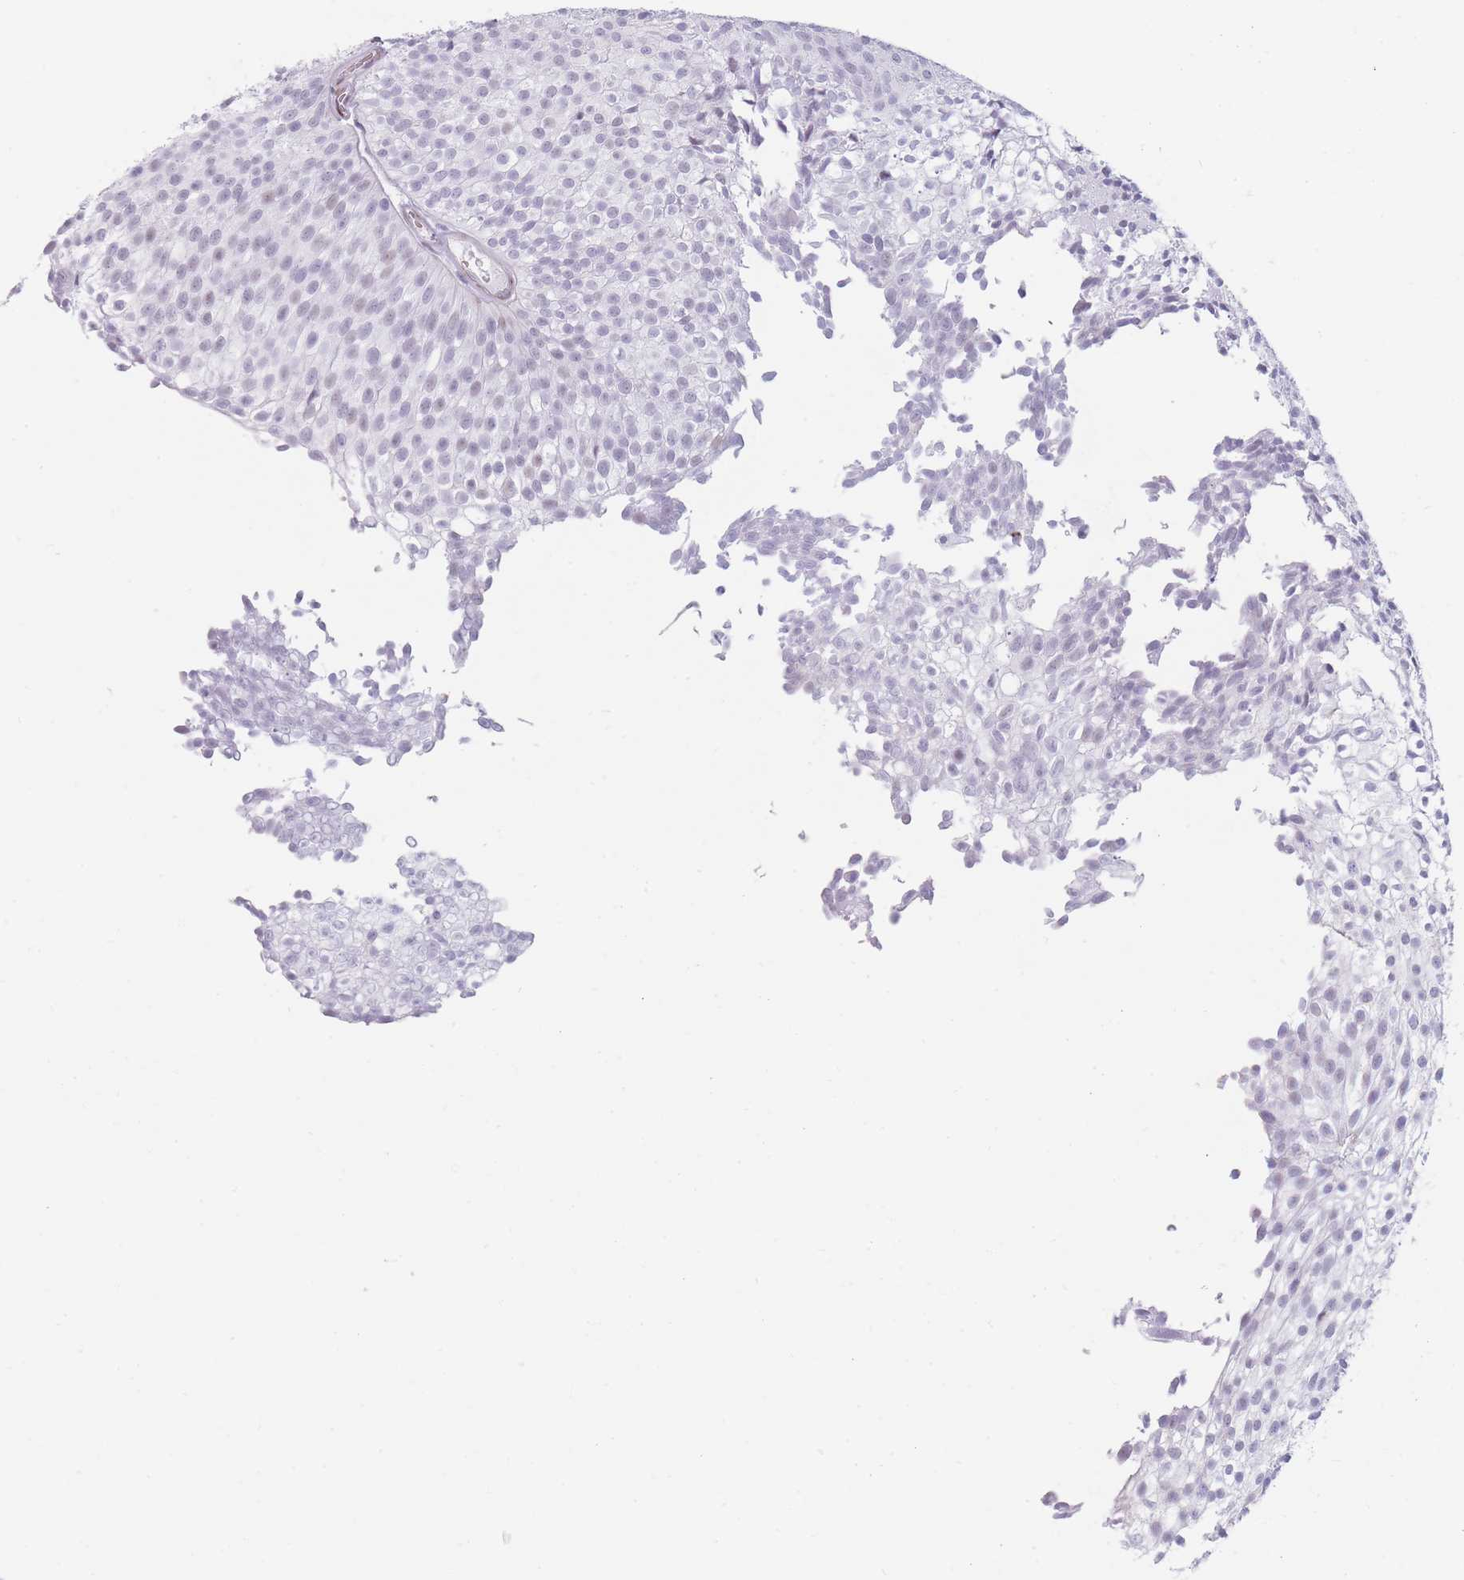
{"staining": {"intensity": "weak", "quantity": "<25%", "location": "nuclear"}, "tissue": "urothelial cancer", "cell_type": "Tumor cells", "image_type": "cancer", "snomed": [{"axis": "morphology", "description": "Urothelial carcinoma, Low grade"}, {"axis": "topography", "description": "Urinary bladder"}], "caption": "High magnification brightfield microscopy of urothelial cancer stained with DAB (3,3'-diaminobenzidine) (brown) and counterstained with hematoxylin (blue): tumor cells show no significant expression.", "gene": "IFNA6", "patient": {"sex": "male", "age": 91}}